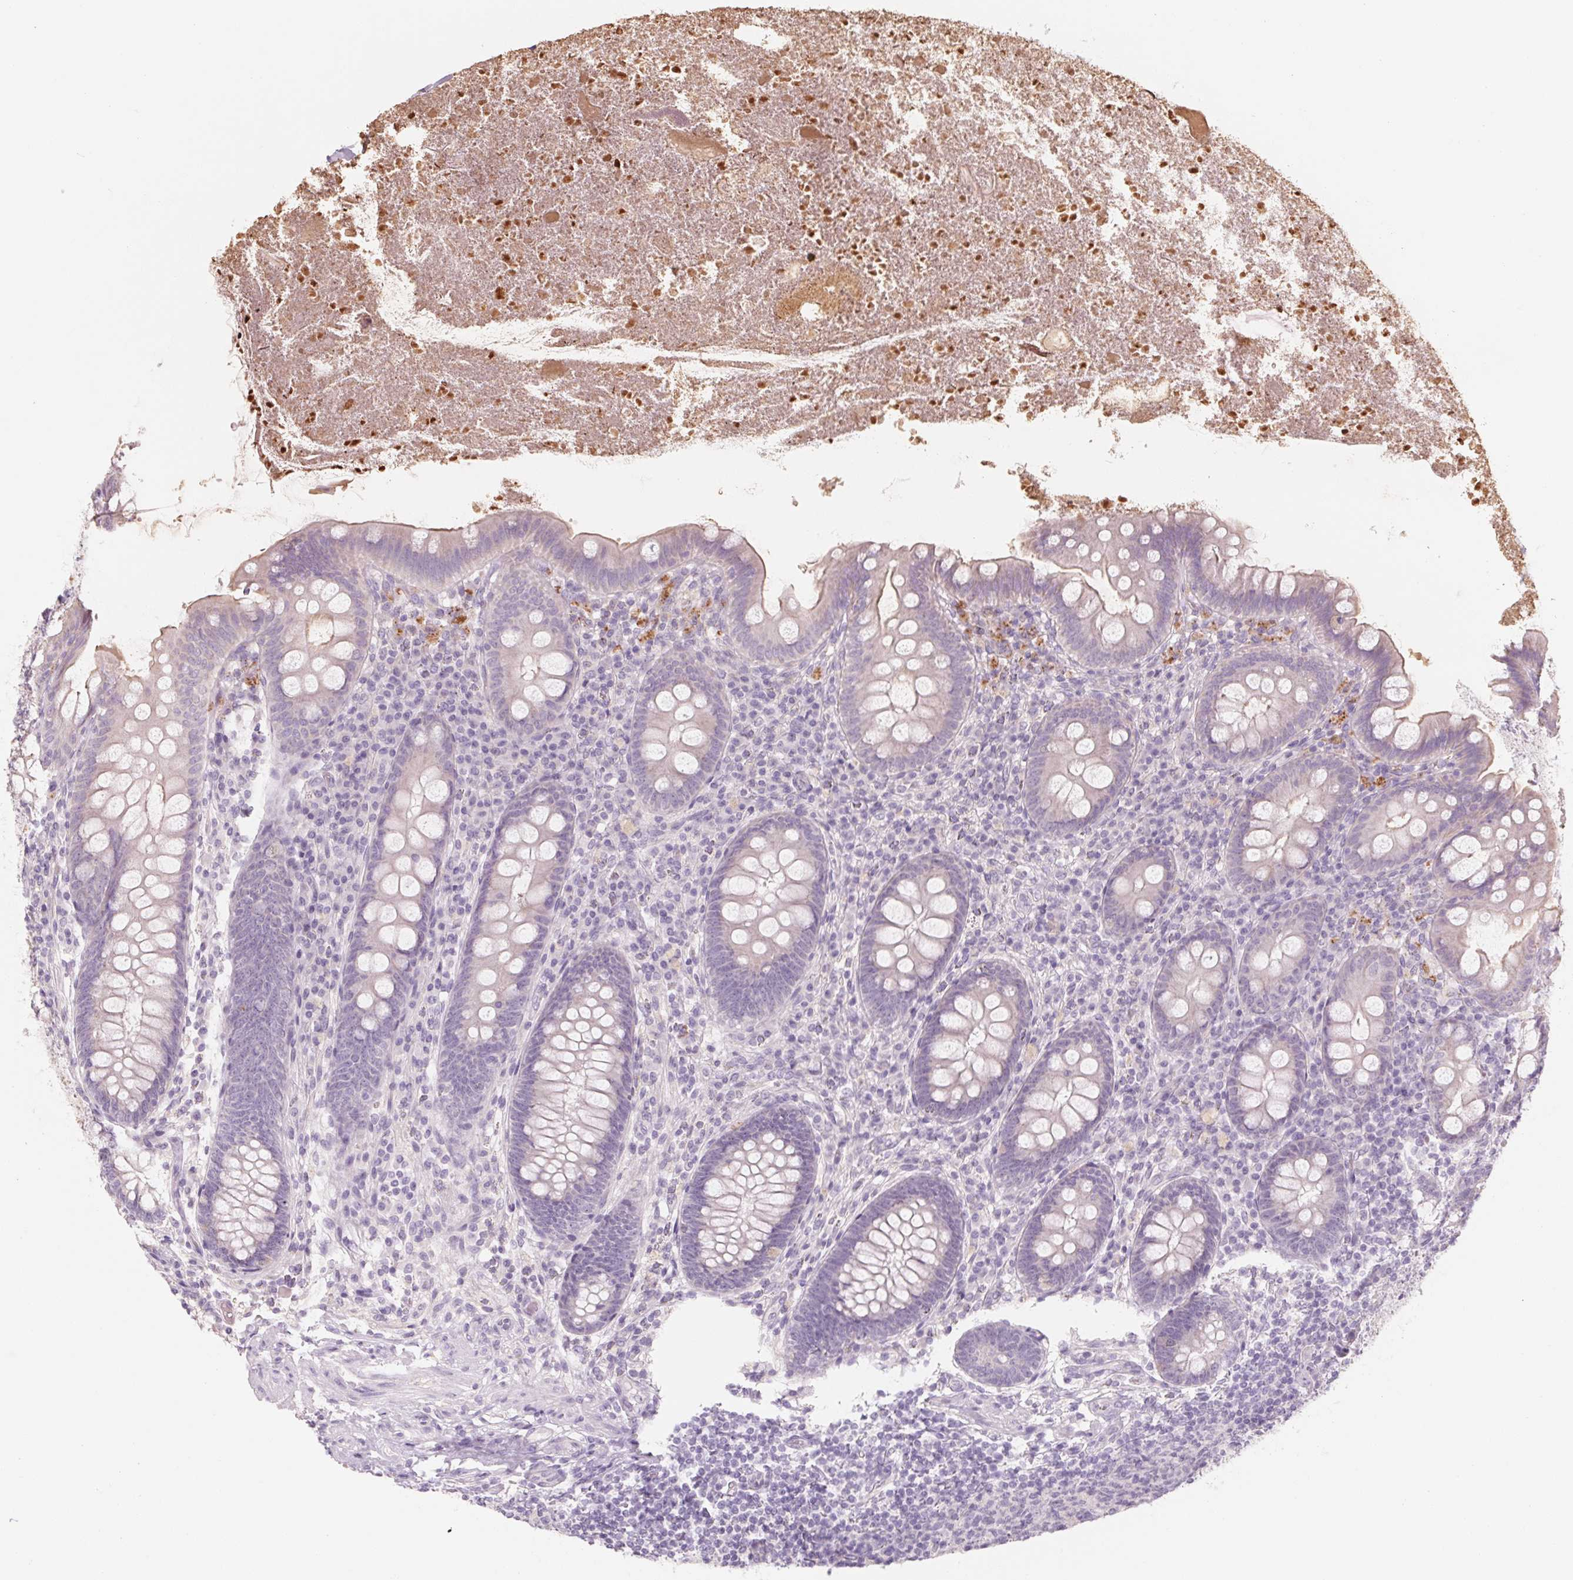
{"staining": {"intensity": "weak", "quantity": "<25%", "location": "cytoplasmic/membranous"}, "tissue": "appendix", "cell_type": "Glandular cells", "image_type": "normal", "snomed": [{"axis": "morphology", "description": "Normal tissue, NOS"}, {"axis": "topography", "description": "Appendix"}], "caption": "IHC histopathology image of benign appendix: human appendix stained with DAB (3,3'-diaminobenzidine) demonstrates no significant protein positivity in glandular cells.", "gene": "POU1F1", "patient": {"sex": "male", "age": 71}}